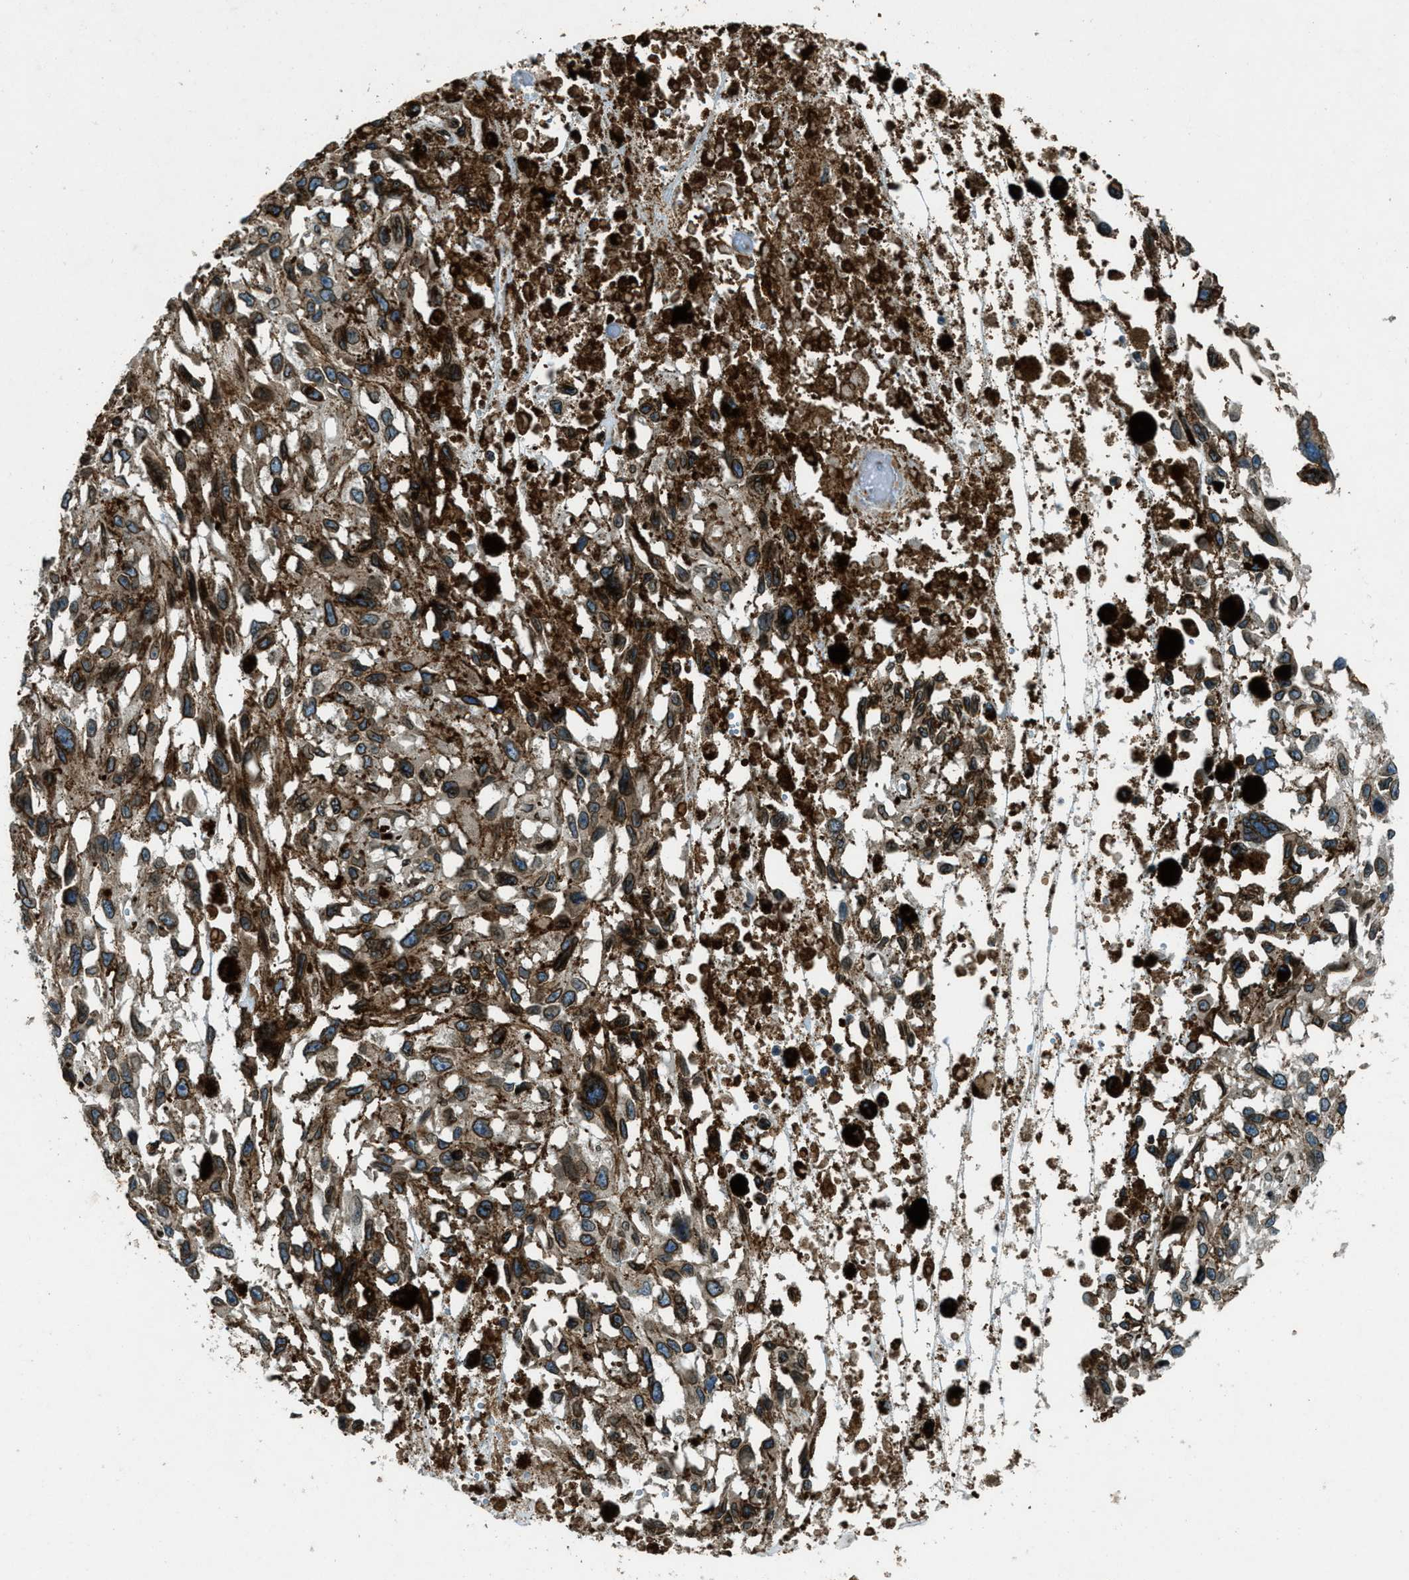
{"staining": {"intensity": "strong", "quantity": ">75%", "location": "cytoplasmic/membranous,nuclear"}, "tissue": "melanoma", "cell_type": "Tumor cells", "image_type": "cancer", "snomed": [{"axis": "morphology", "description": "Malignant melanoma, Metastatic site"}, {"axis": "topography", "description": "Lymph node"}], "caption": "Melanoma tissue reveals strong cytoplasmic/membranous and nuclear staining in approximately >75% of tumor cells, visualized by immunohistochemistry.", "gene": "LEMD2", "patient": {"sex": "male", "age": 59}}